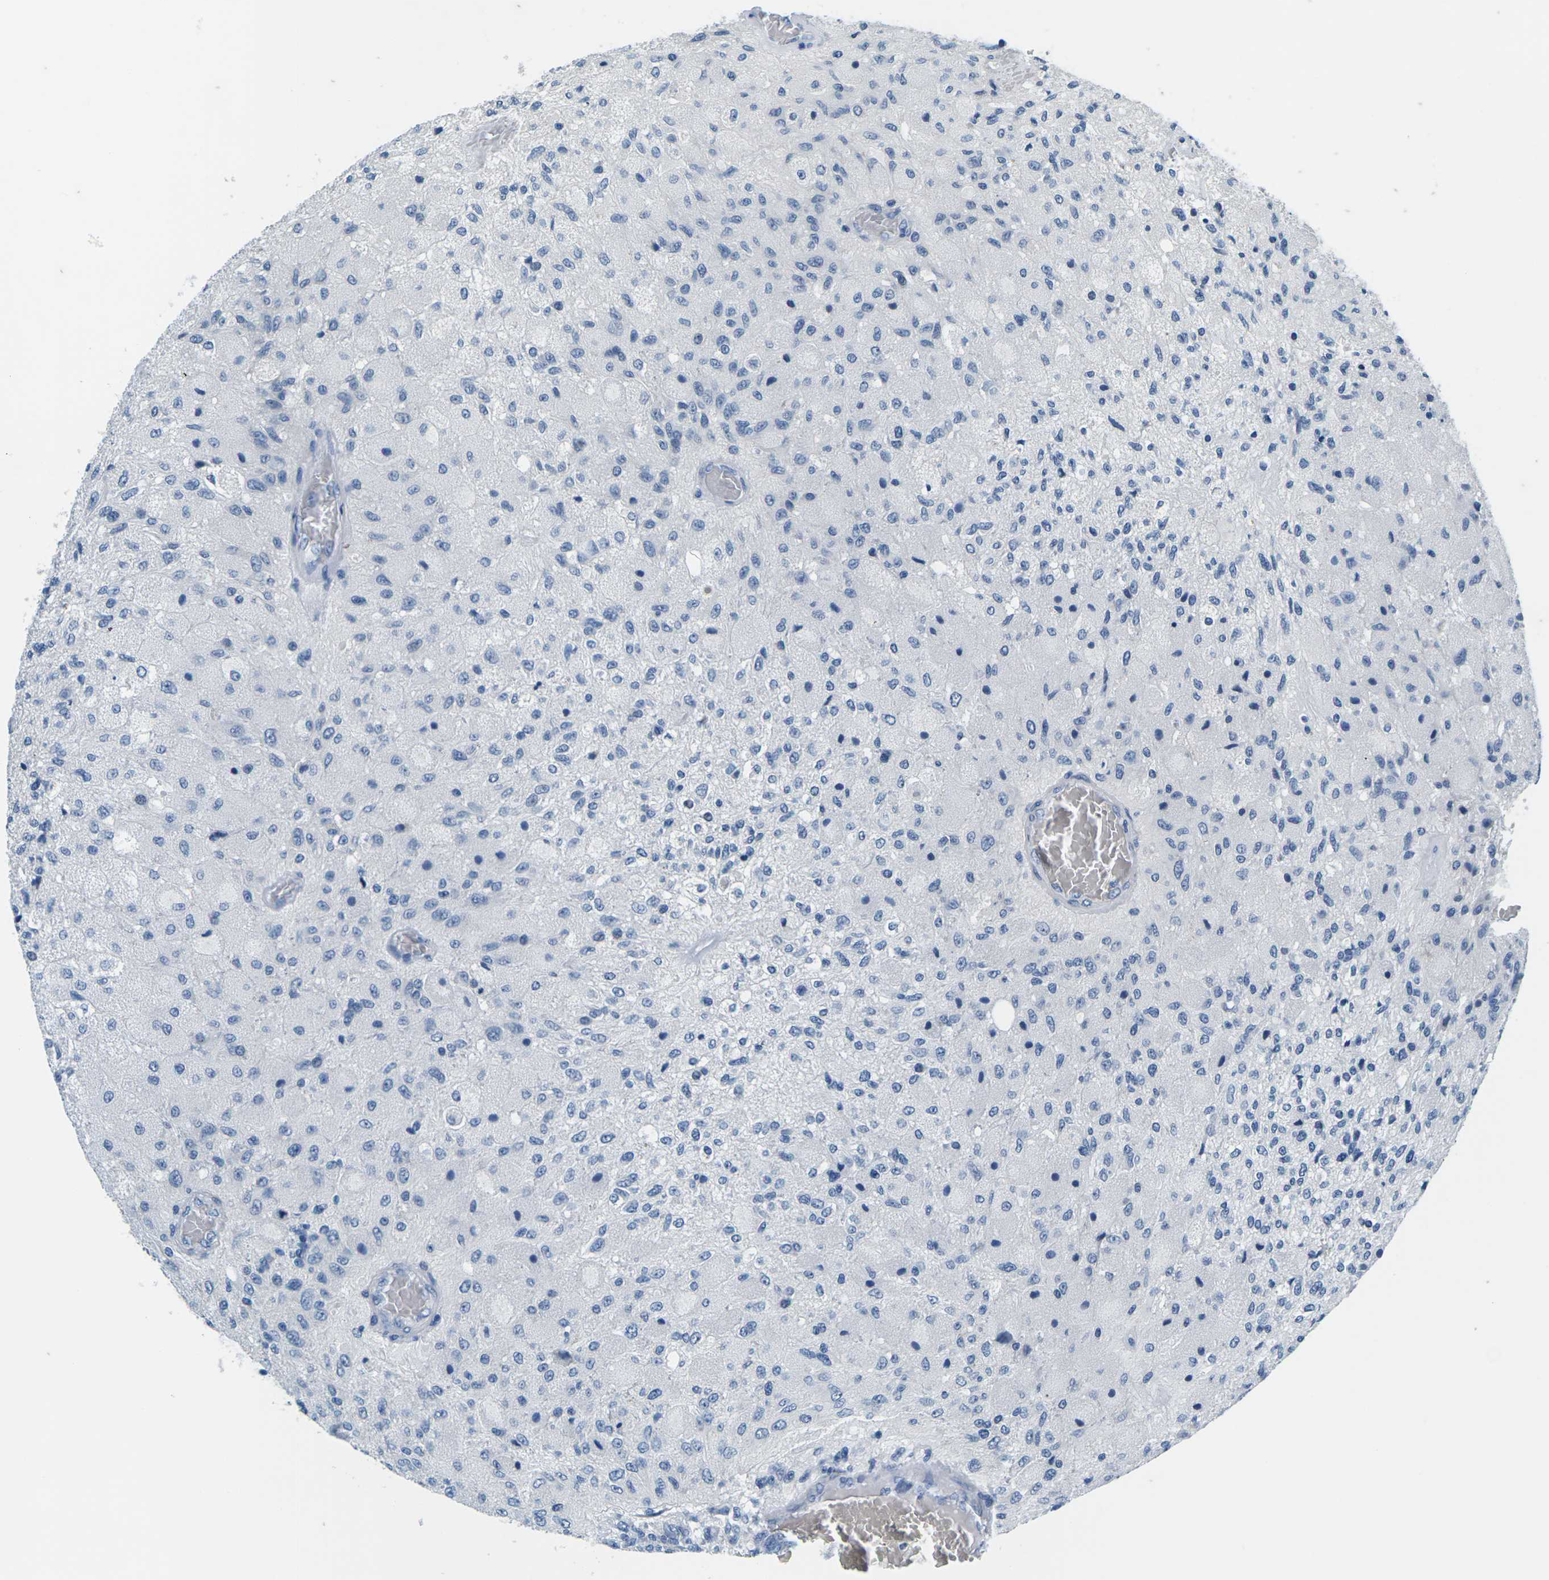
{"staining": {"intensity": "negative", "quantity": "none", "location": "none"}, "tissue": "glioma", "cell_type": "Tumor cells", "image_type": "cancer", "snomed": [{"axis": "morphology", "description": "Normal tissue, NOS"}, {"axis": "morphology", "description": "Glioma, malignant, High grade"}, {"axis": "topography", "description": "Cerebral cortex"}], "caption": "Protein analysis of malignant high-grade glioma shows no significant positivity in tumor cells.", "gene": "UMOD", "patient": {"sex": "male", "age": 77}}